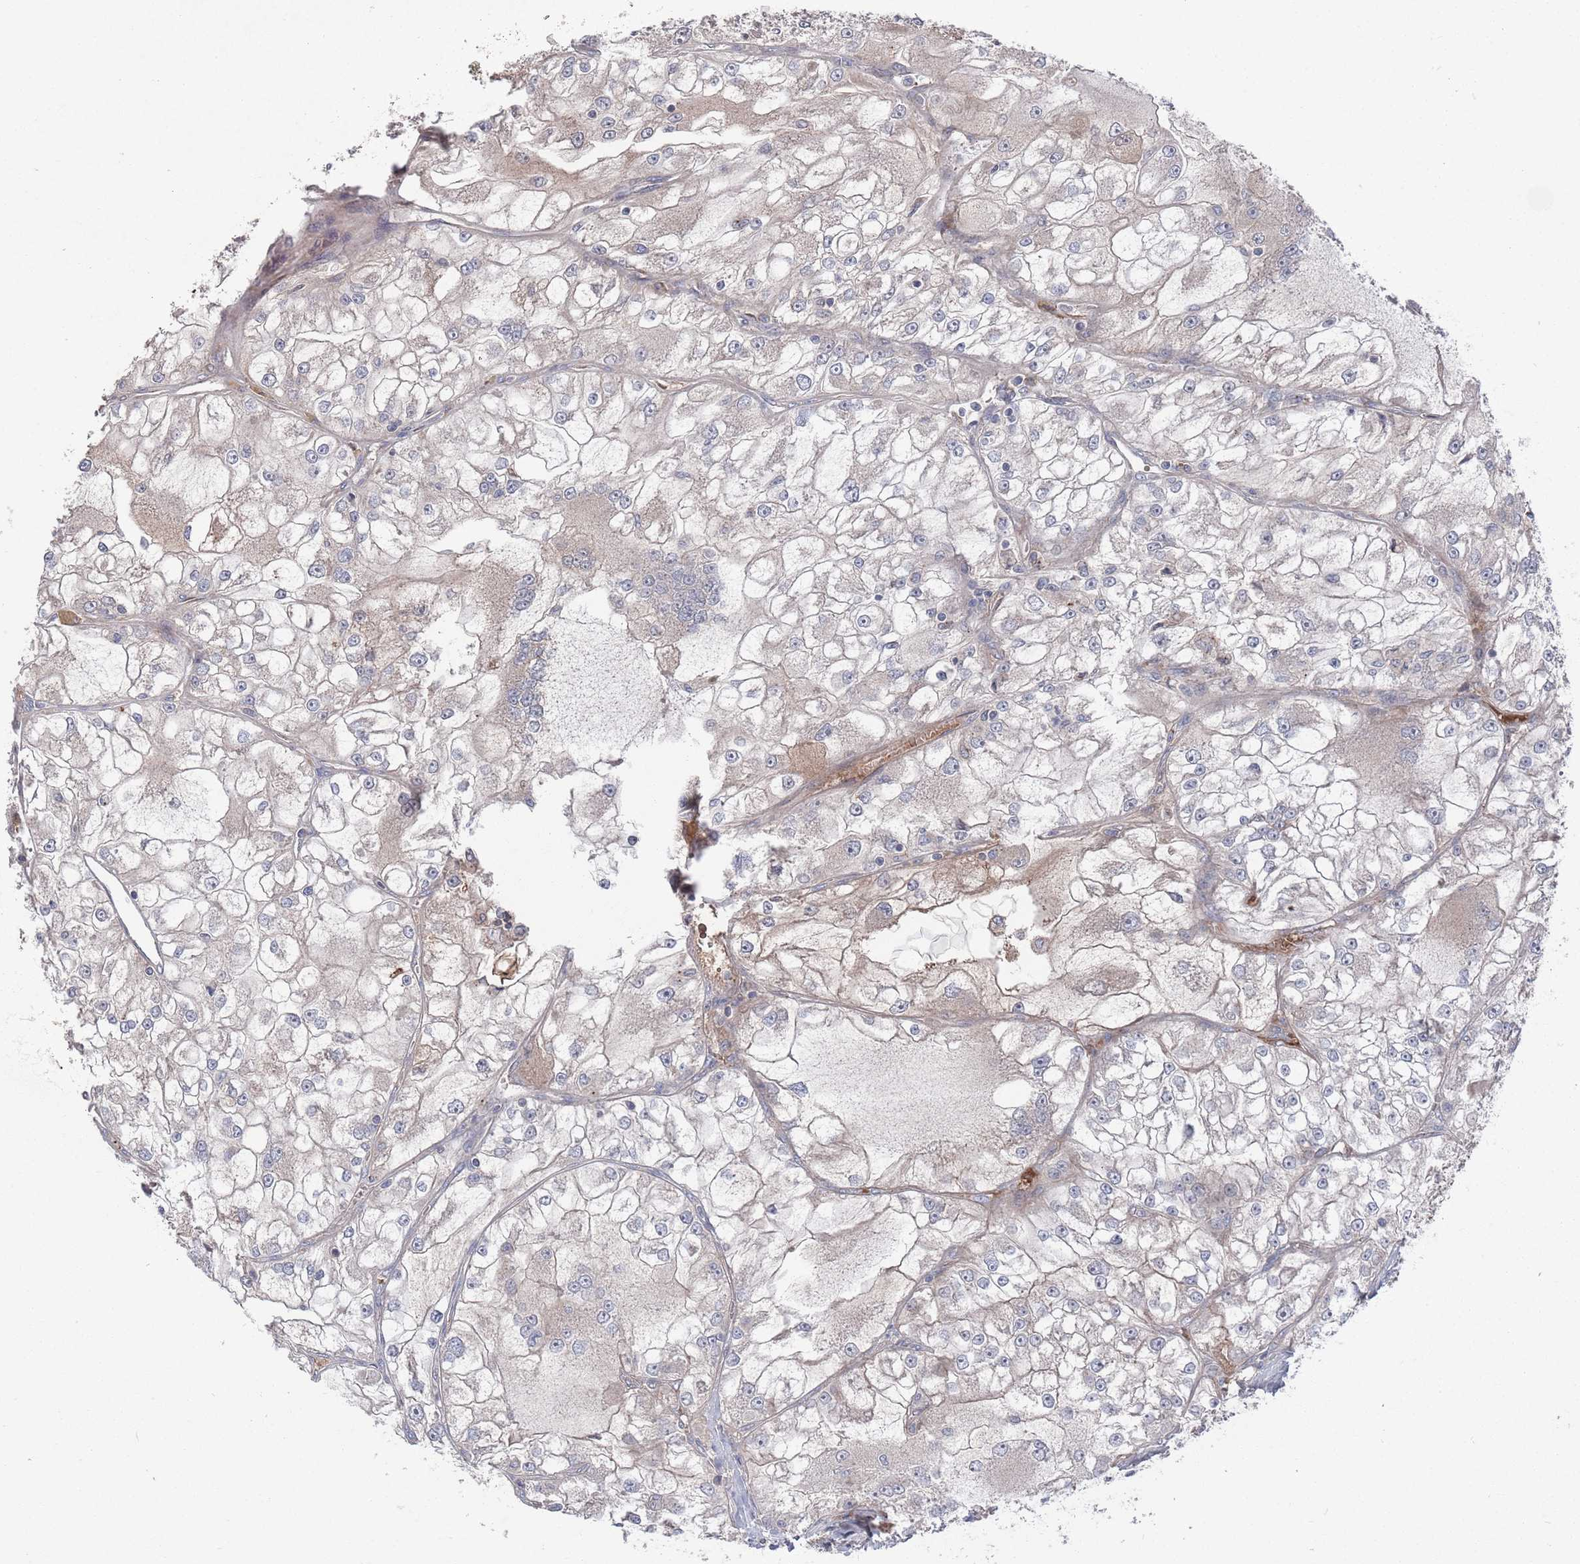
{"staining": {"intensity": "moderate", "quantity": "25%-75%", "location": "cytoplasmic/membranous,nuclear"}, "tissue": "renal cancer", "cell_type": "Tumor cells", "image_type": "cancer", "snomed": [{"axis": "morphology", "description": "Adenocarcinoma, NOS"}, {"axis": "topography", "description": "Kidney"}], "caption": "Adenocarcinoma (renal) stained with a brown dye exhibits moderate cytoplasmic/membranous and nuclear positive expression in approximately 25%-75% of tumor cells.", "gene": "PLEKHA4", "patient": {"sex": "female", "age": 72}}